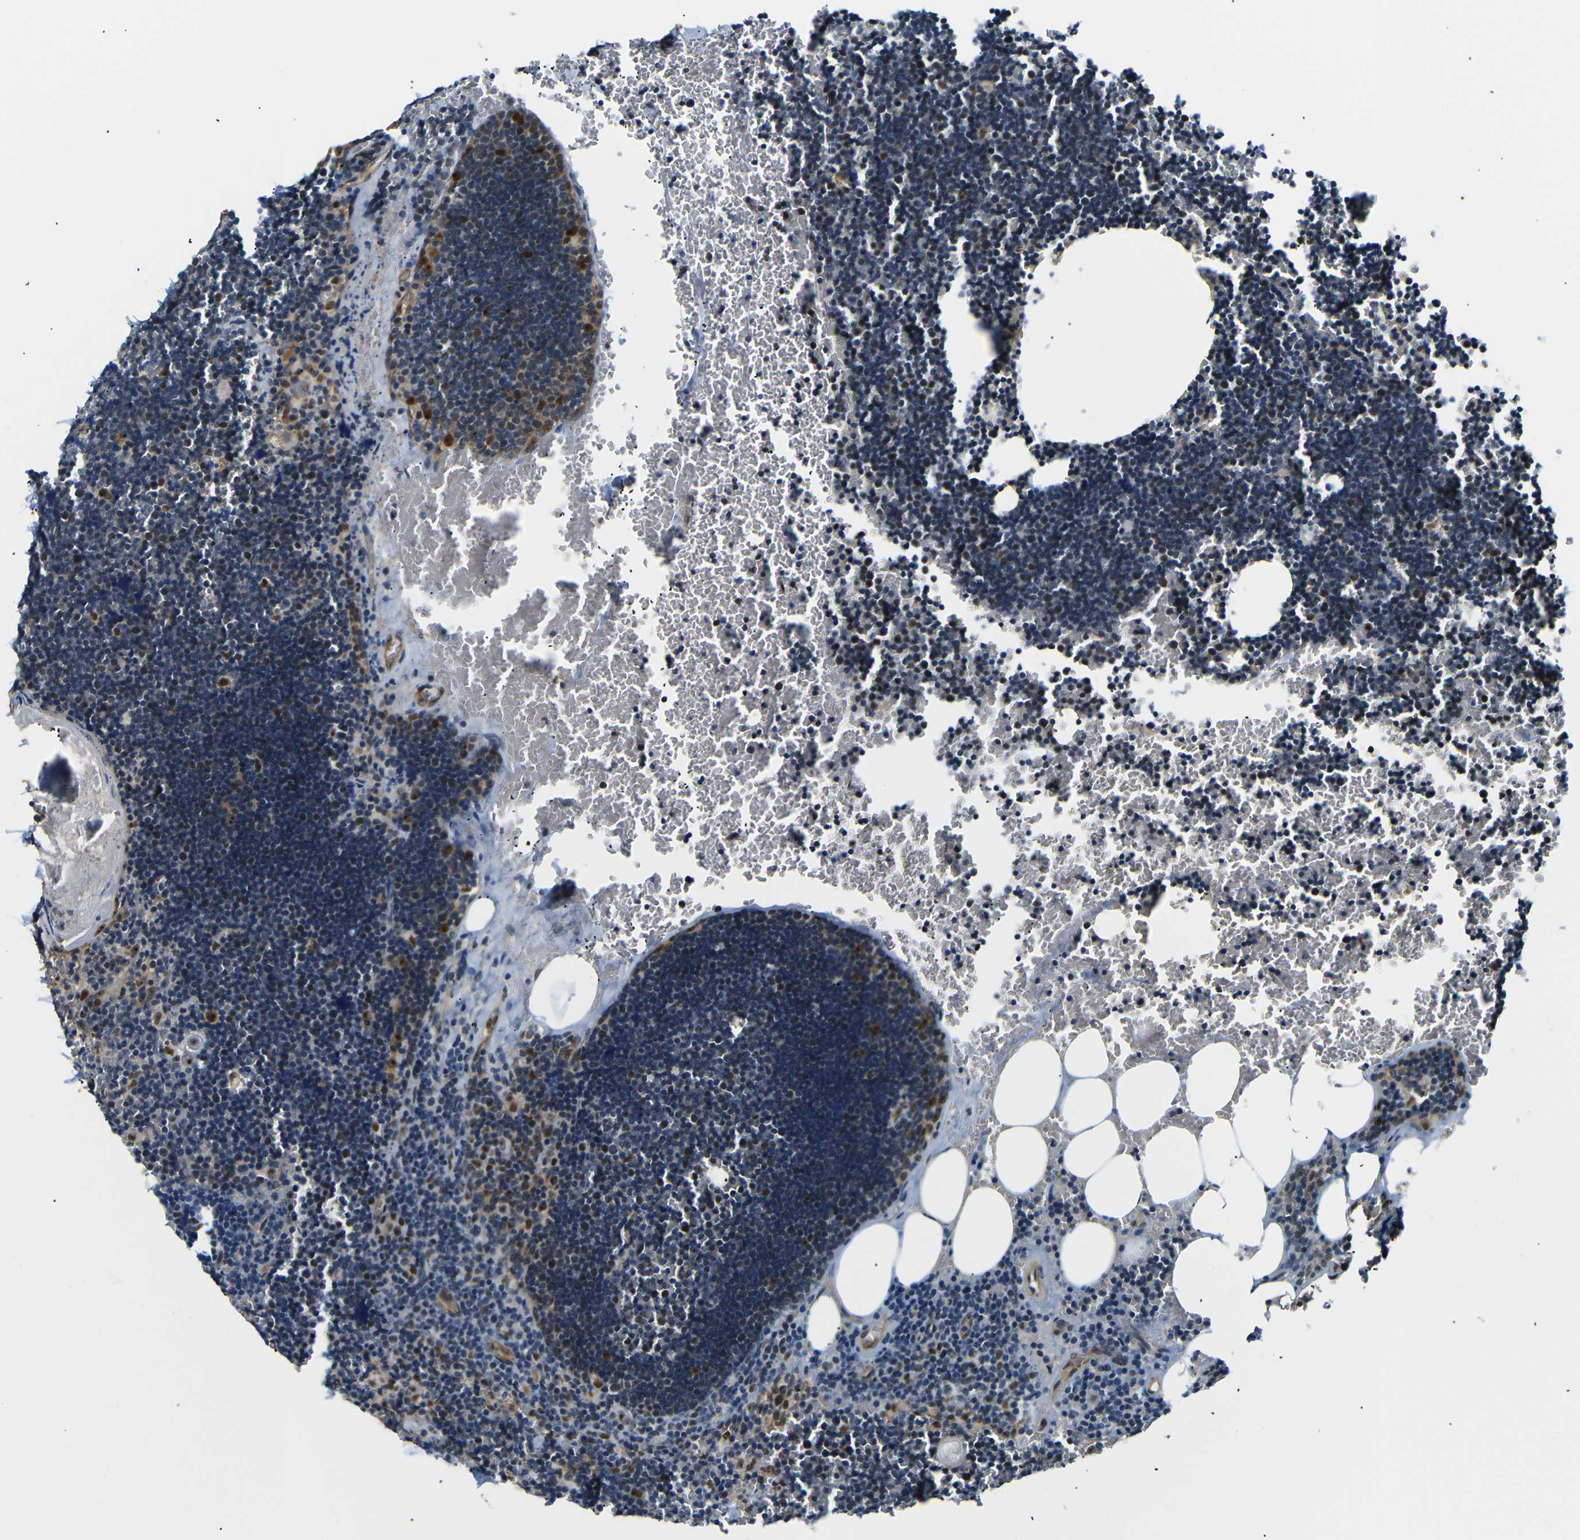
{"staining": {"intensity": "strong", "quantity": "25%-75%", "location": "cytoplasmic/membranous,nuclear"}, "tissue": "lymph node", "cell_type": "Germinal center cells", "image_type": "normal", "snomed": [{"axis": "morphology", "description": "Normal tissue, NOS"}, {"axis": "topography", "description": "Lymph node"}], "caption": "IHC image of benign lymph node stained for a protein (brown), which exhibits high levels of strong cytoplasmic/membranous,nuclear positivity in about 25%-75% of germinal center cells.", "gene": "PARN", "patient": {"sex": "male", "age": 33}}